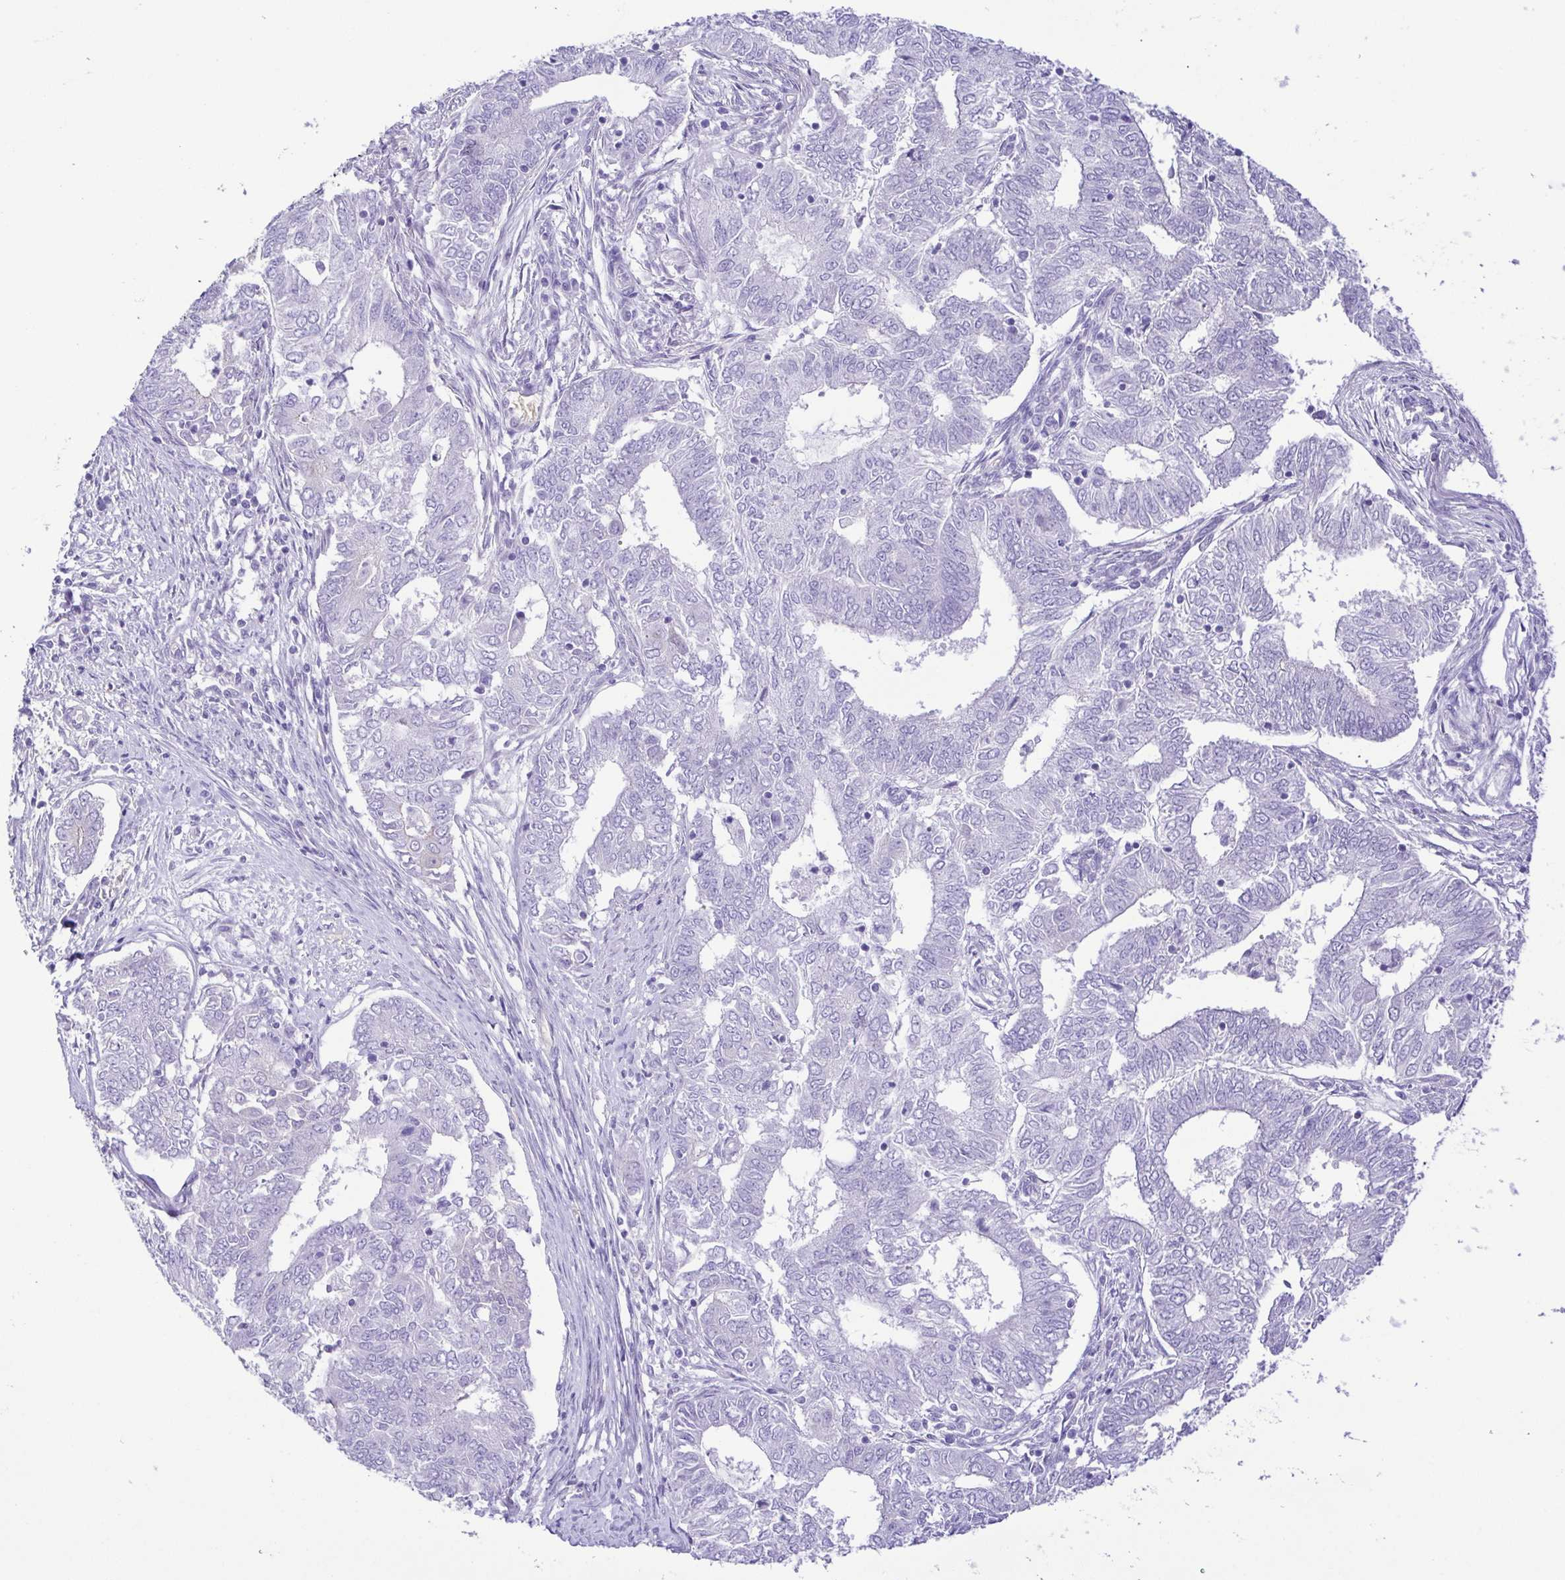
{"staining": {"intensity": "negative", "quantity": "none", "location": "none"}, "tissue": "endometrial cancer", "cell_type": "Tumor cells", "image_type": "cancer", "snomed": [{"axis": "morphology", "description": "Adenocarcinoma, NOS"}, {"axis": "topography", "description": "Endometrium"}], "caption": "Micrograph shows no significant protein expression in tumor cells of endometrial cancer (adenocarcinoma).", "gene": "EPB42", "patient": {"sex": "female", "age": 62}}